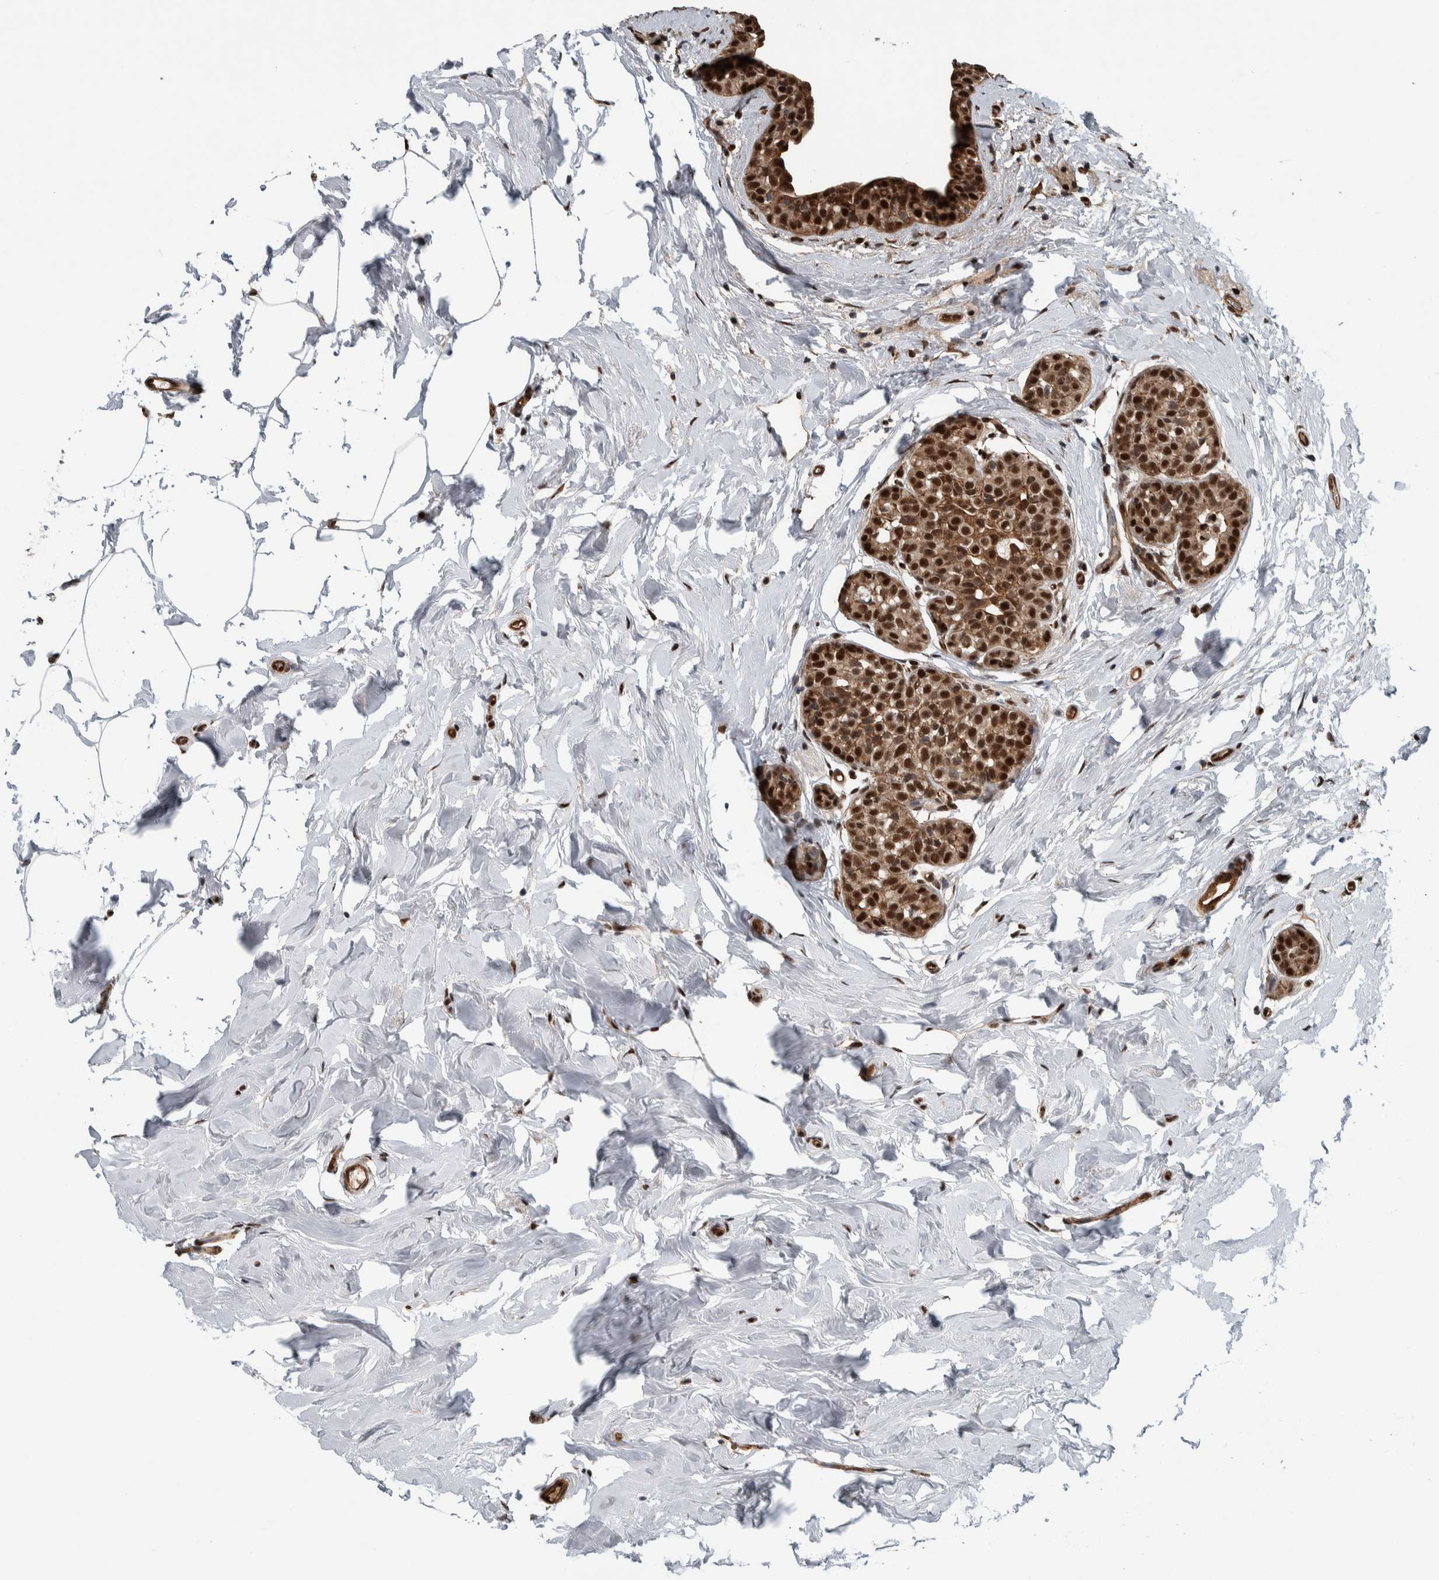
{"staining": {"intensity": "strong", "quantity": ">75%", "location": "cytoplasmic/membranous,nuclear"}, "tissue": "breast cancer", "cell_type": "Tumor cells", "image_type": "cancer", "snomed": [{"axis": "morphology", "description": "Duct carcinoma"}, {"axis": "topography", "description": "Breast"}], "caption": "Breast cancer stained with DAB immunohistochemistry (IHC) exhibits high levels of strong cytoplasmic/membranous and nuclear staining in about >75% of tumor cells.", "gene": "FAM135B", "patient": {"sex": "female", "age": 55}}